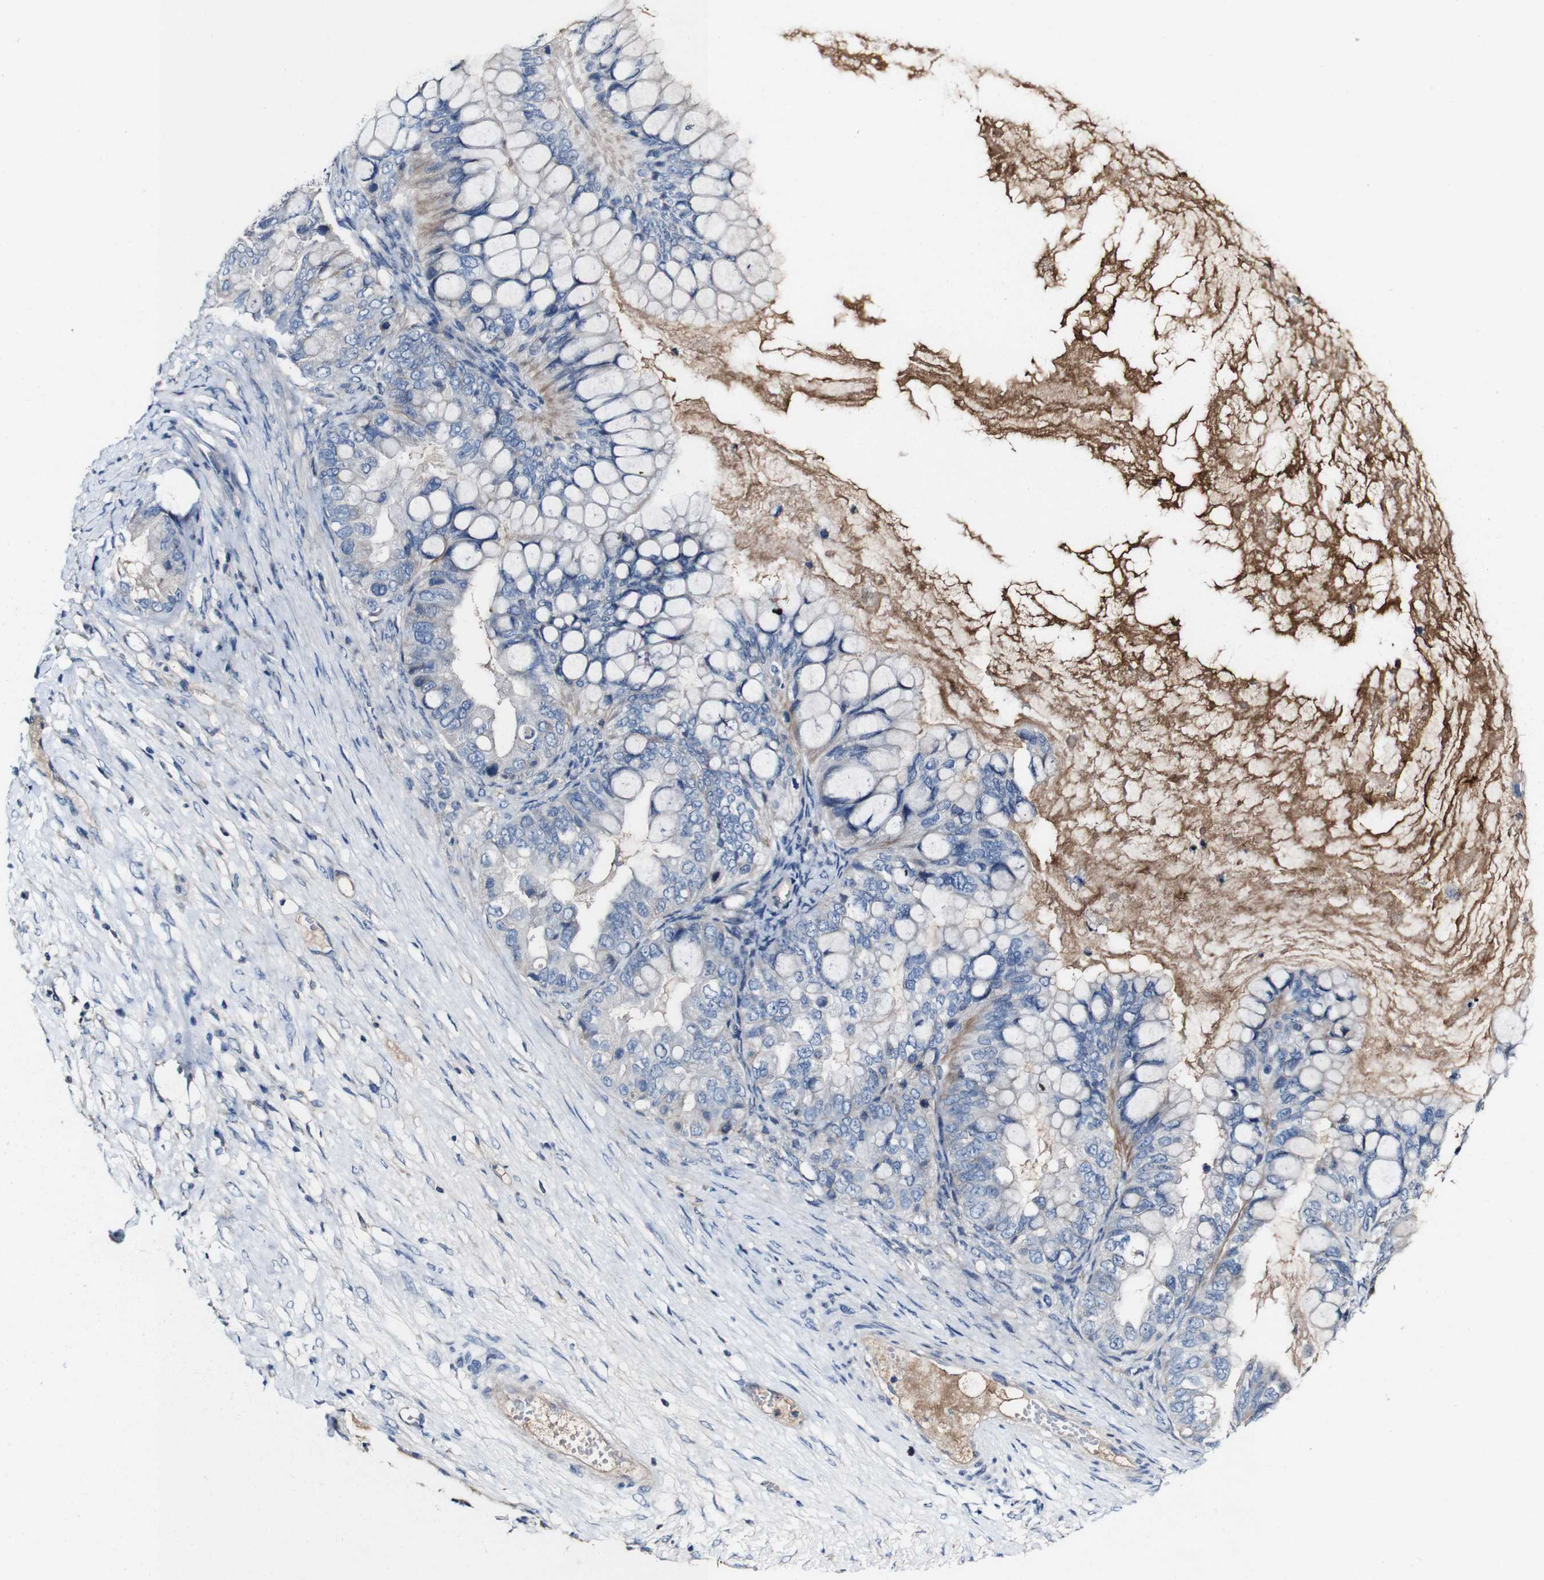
{"staining": {"intensity": "negative", "quantity": "none", "location": "none"}, "tissue": "ovarian cancer", "cell_type": "Tumor cells", "image_type": "cancer", "snomed": [{"axis": "morphology", "description": "Cystadenocarcinoma, mucinous, NOS"}, {"axis": "topography", "description": "Ovary"}], "caption": "This is an immunohistochemistry micrograph of human ovarian cancer (mucinous cystadenocarcinoma). There is no expression in tumor cells.", "gene": "GRAMD1A", "patient": {"sex": "female", "age": 80}}